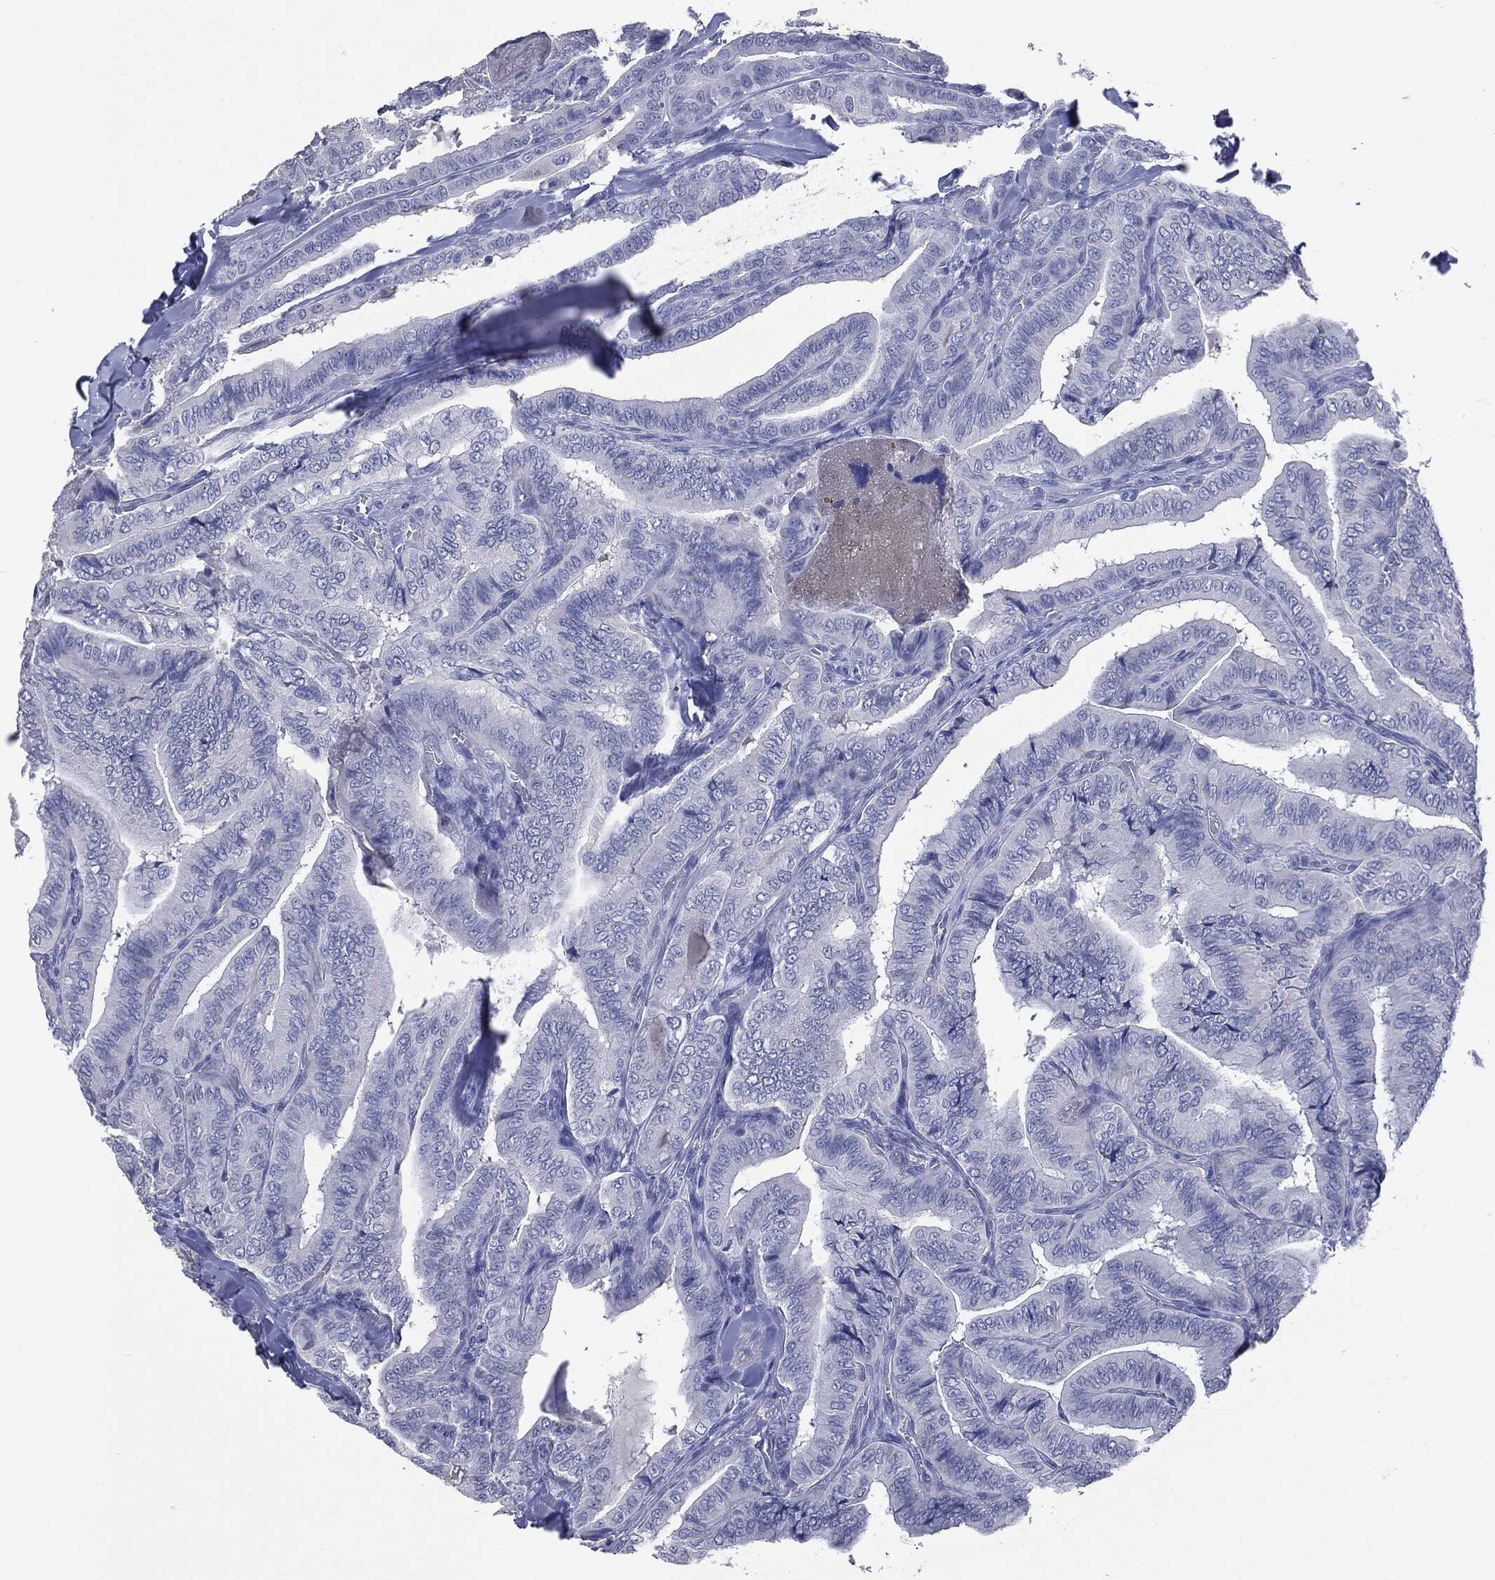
{"staining": {"intensity": "negative", "quantity": "none", "location": "none"}, "tissue": "thyroid cancer", "cell_type": "Tumor cells", "image_type": "cancer", "snomed": [{"axis": "morphology", "description": "Papillary adenocarcinoma, NOS"}, {"axis": "topography", "description": "Thyroid gland"}], "caption": "DAB immunohistochemical staining of thyroid cancer reveals no significant positivity in tumor cells.", "gene": "TSHB", "patient": {"sex": "male", "age": 61}}